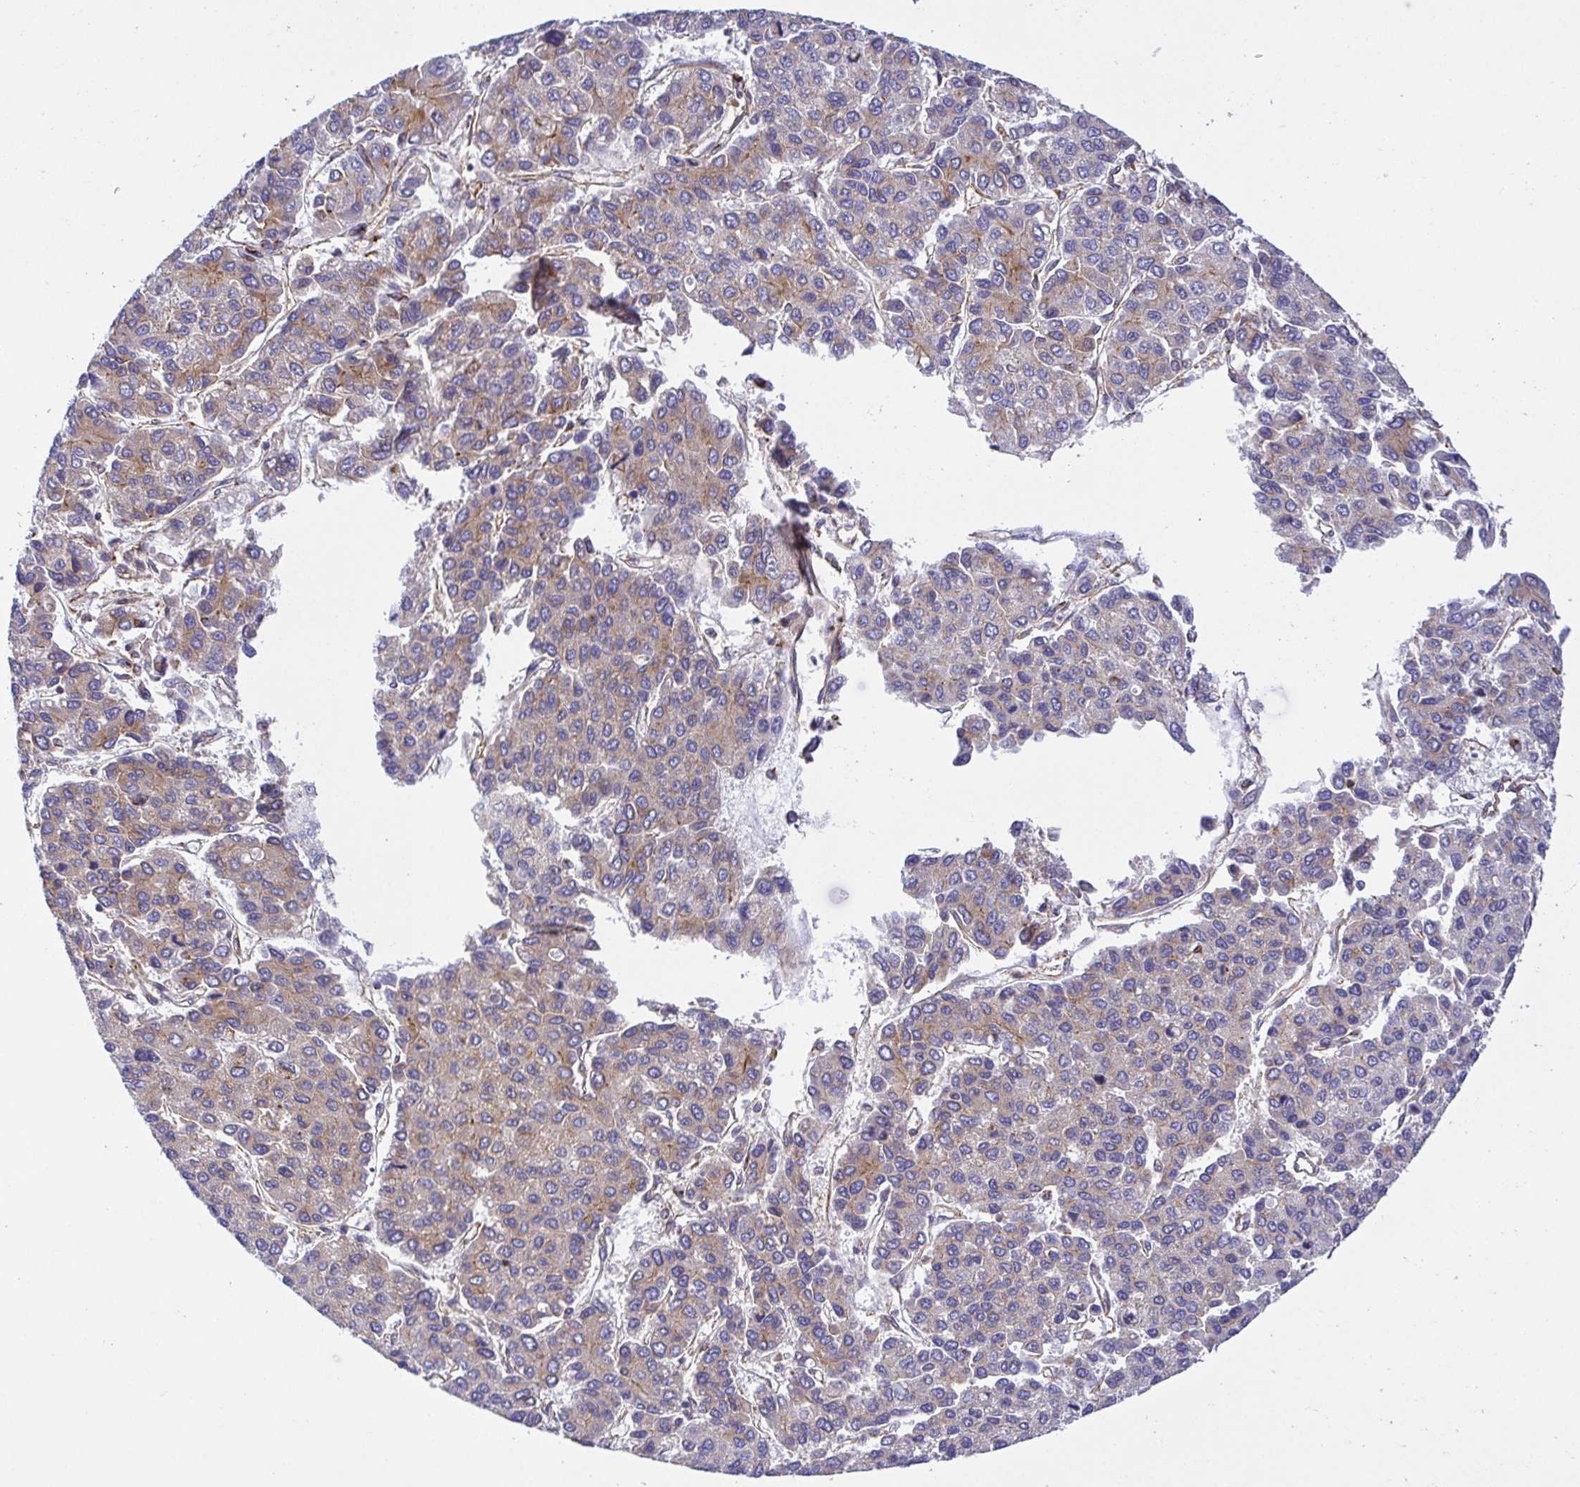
{"staining": {"intensity": "moderate", "quantity": "<25%", "location": "cytoplasmic/membranous"}, "tissue": "liver cancer", "cell_type": "Tumor cells", "image_type": "cancer", "snomed": [{"axis": "morphology", "description": "Carcinoma, Hepatocellular, NOS"}, {"axis": "topography", "description": "Liver"}], "caption": "A micrograph showing moderate cytoplasmic/membranous expression in approximately <25% of tumor cells in liver hepatocellular carcinoma, as visualized by brown immunohistochemical staining.", "gene": "KIF5B", "patient": {"sex": "female", "age": 66}}